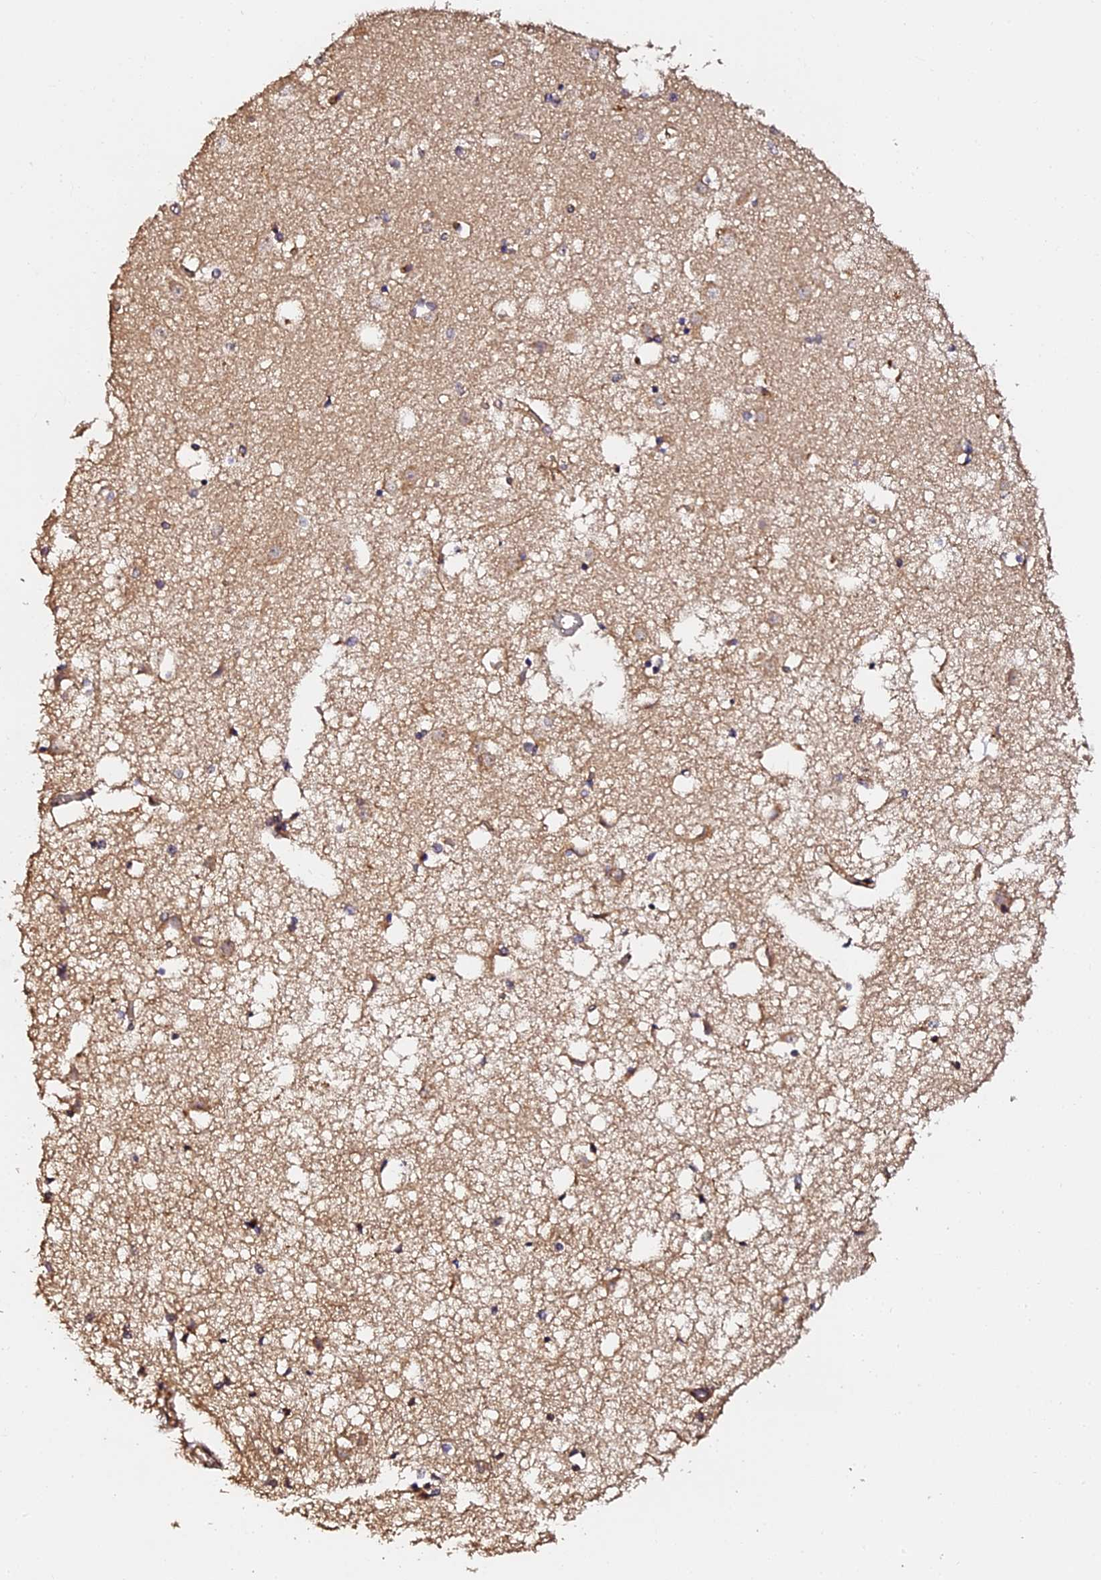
{"staining": {"intensity": "weak", "quantity": "<25%", "location": "cytoplasmic/membranous"}, "tissue": "caudate", "cell_type": "Glial cells", "image_type": "normal", "snomed": [{"axis": "morphology", "description": "Normal tissue, NOS"}, {"axis": "topography", "description": "Lateral ventricle wall"}], "caption": "IHC photomicrograph of unremarkable caudate: caudate stained with DAB shows no significant protein positivity in glial cells.", "gene": "TDO2", "patient": {"sex": "male", "age": 45}}